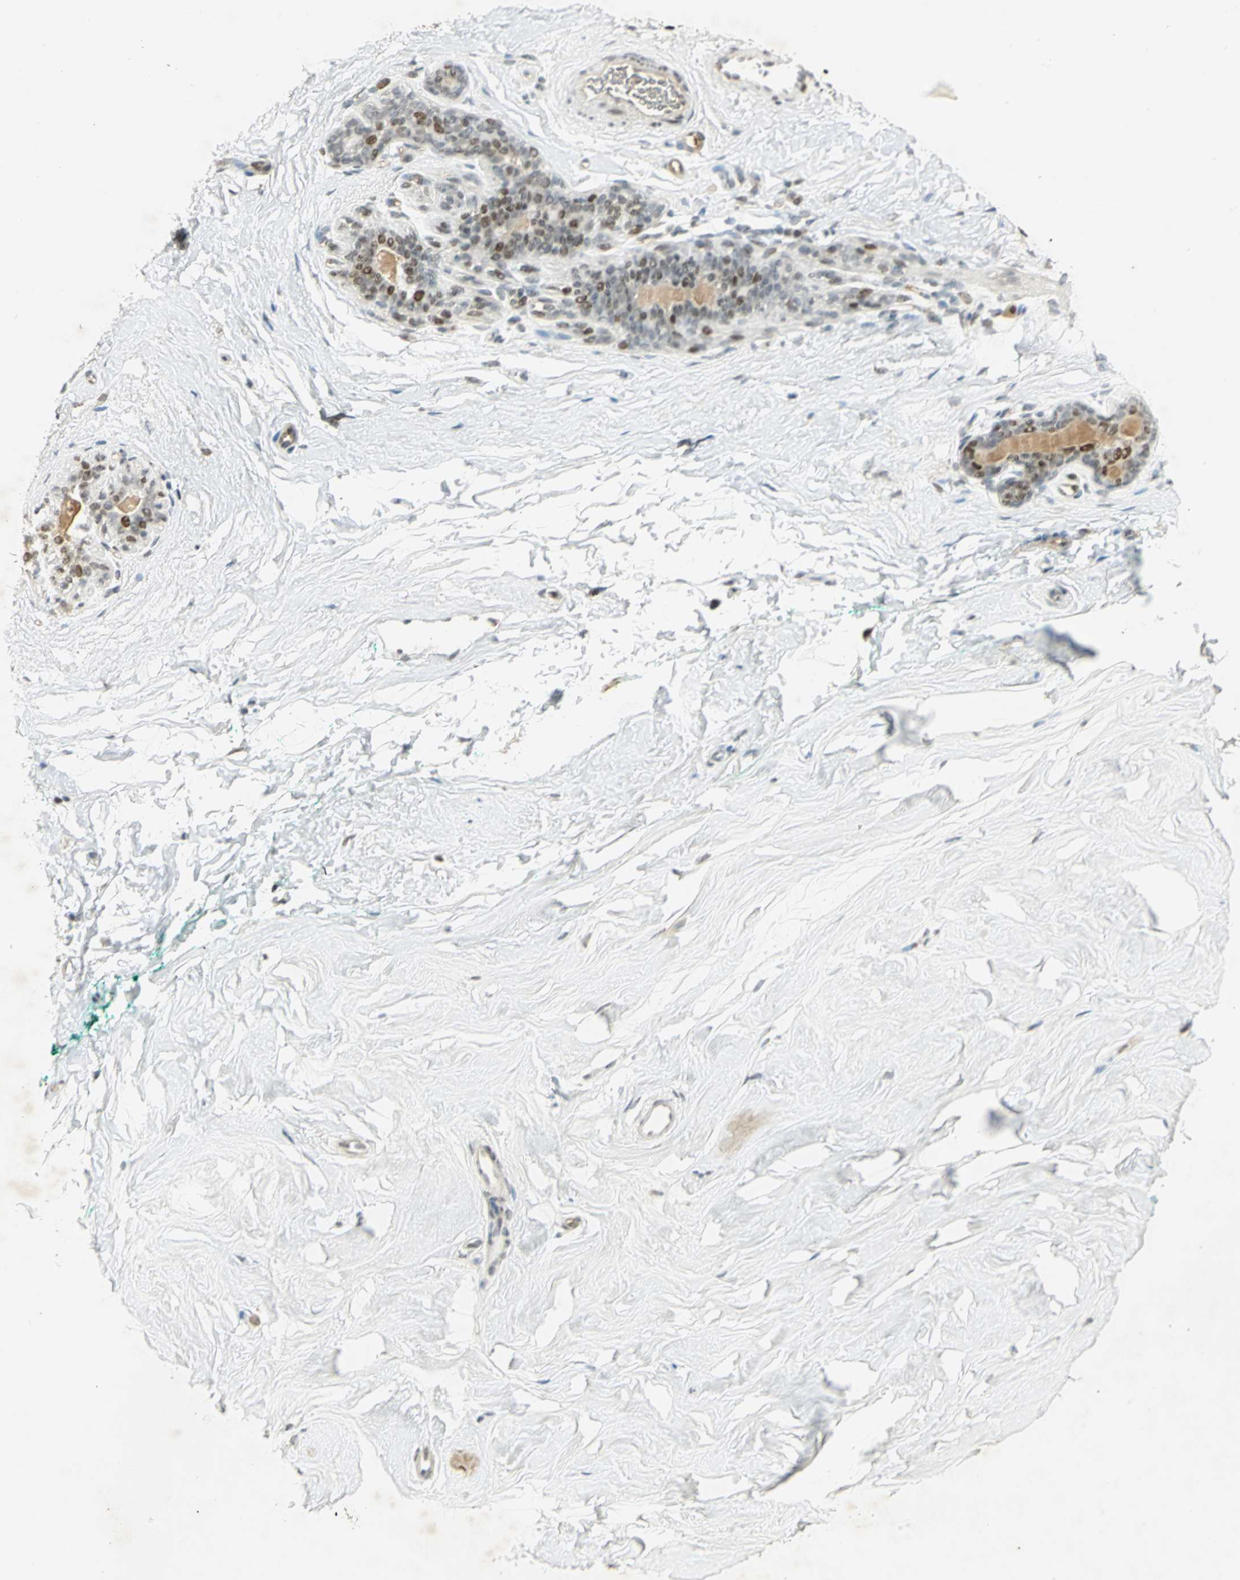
{"staining": {"intensity": "negative", "quantity": "none", "location": "none"}, "tissue": "breast", "cell_type": "Adipocytes", "image_type": "normal", "snomed": [{"axis": "morphology", "description": "Normal tissue, NOS"}, {"axis": "topography", "description": "Breast"}], "caption": "Immunohistochemistry image of normal breast stained for a protein (brown), which displays no expression in adipocytes. Brightfield microscopy of immunohistochemistry stained with DAB (3,3'-diaminobenzidine) (brown) and hematoxylin (blue), captured at high magnification.", "gene": "AK6", "patient": {"sex": "female", "age": 52}}